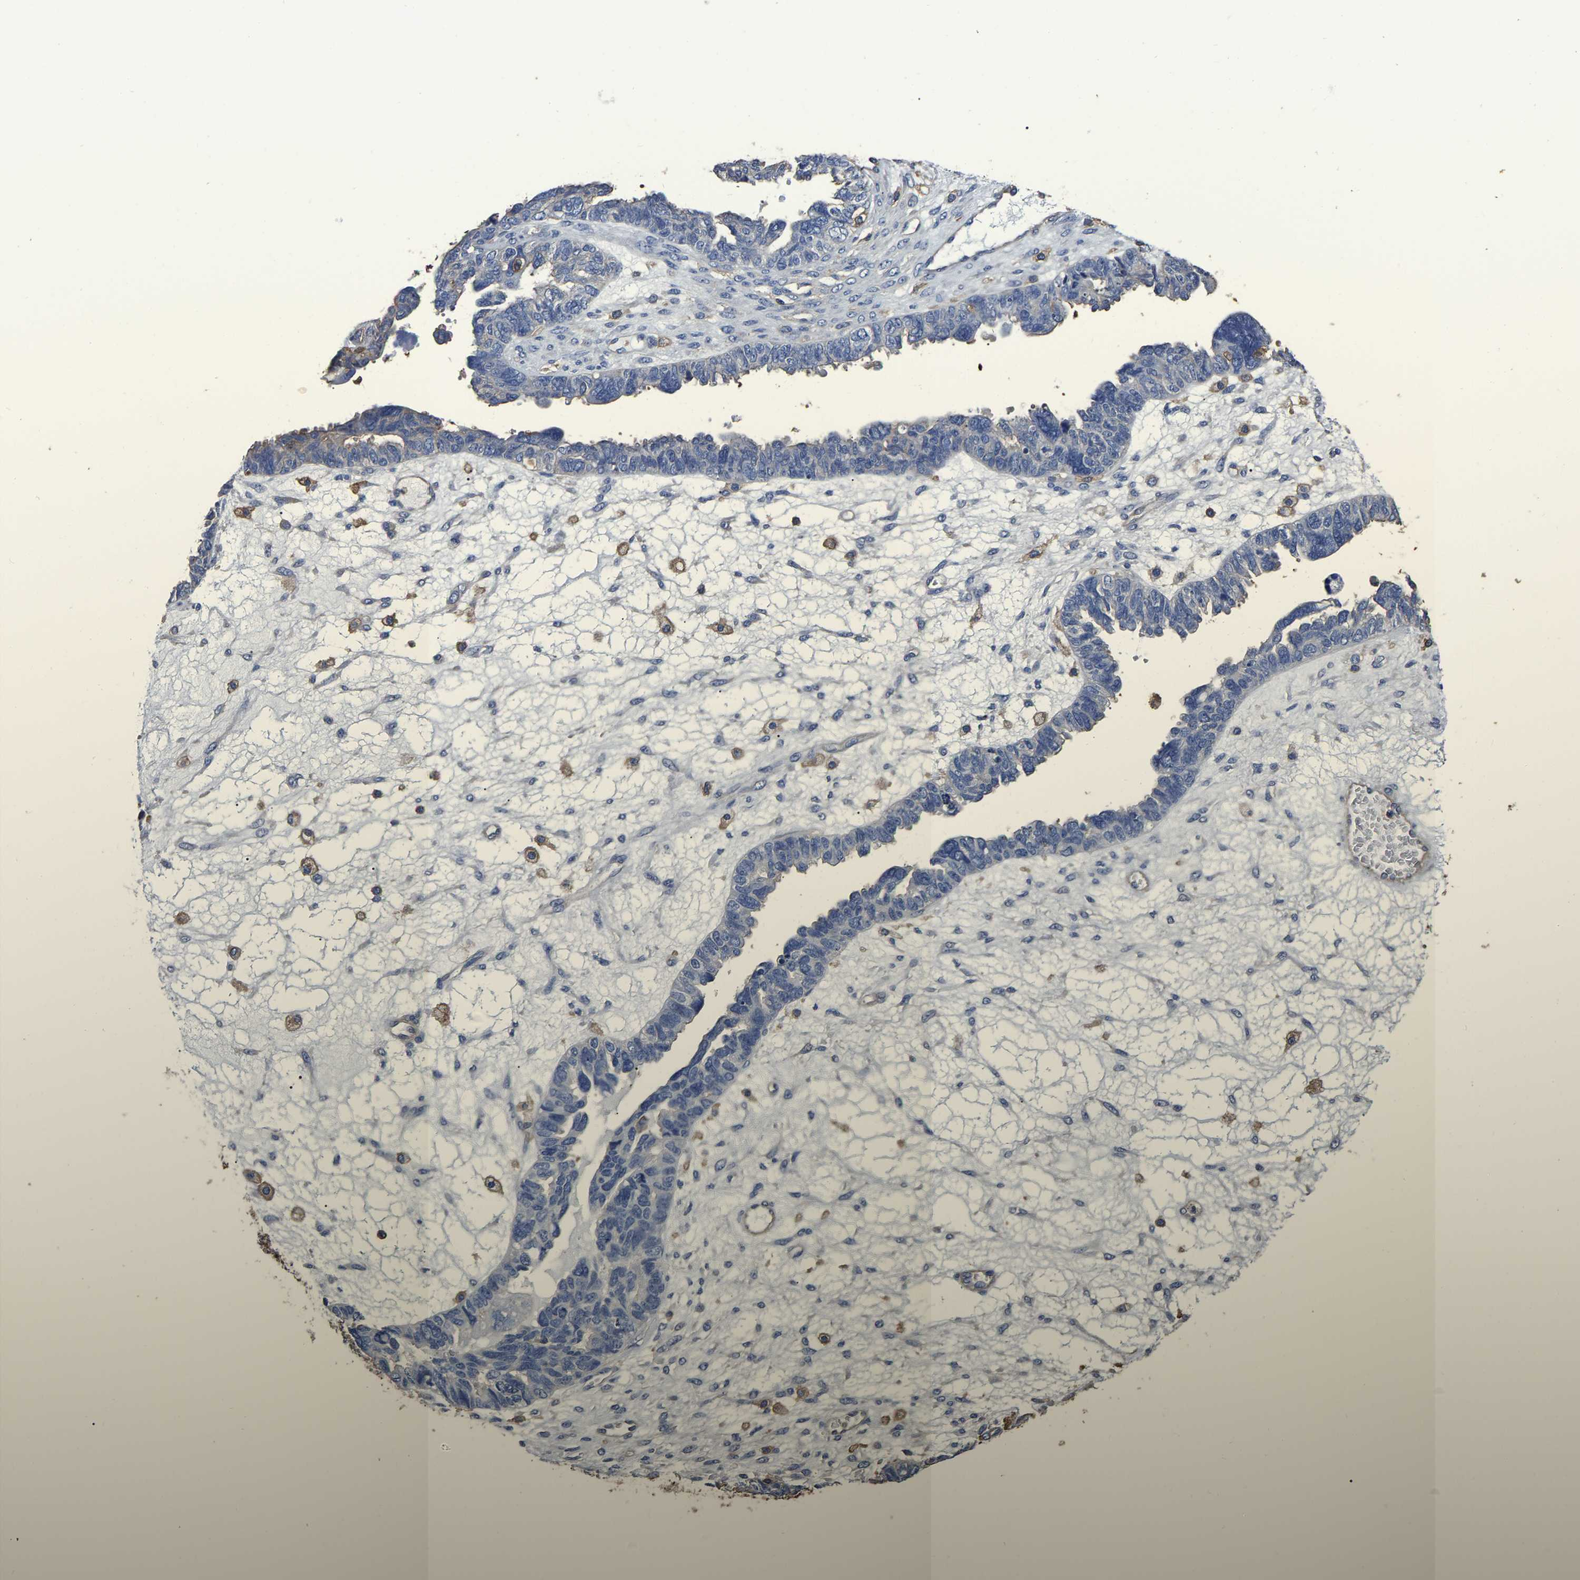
{"staining": {"intensity": "negative", "quantity": "none", "location": "none"}, "tissue": "ovarian cancer", "cell_type": "Tumor cells", "image_type": "cancer", "snomed": [{"axis": "morphology", "description": "Cystadenocarcinoma, serous, NOS"}, {"axis": "topography", "description": "Ovary"}], "caption": "IHC histopathology image of ovarian serous cystadenocarcinoma stained for a protein (brown), which displays no staining in tumor cells. (DAB (3,3'-diaminobenzidine) IHC, high magnification).", "gene": "ARMT1", "patient": {"sex": "female", "age": 79}}